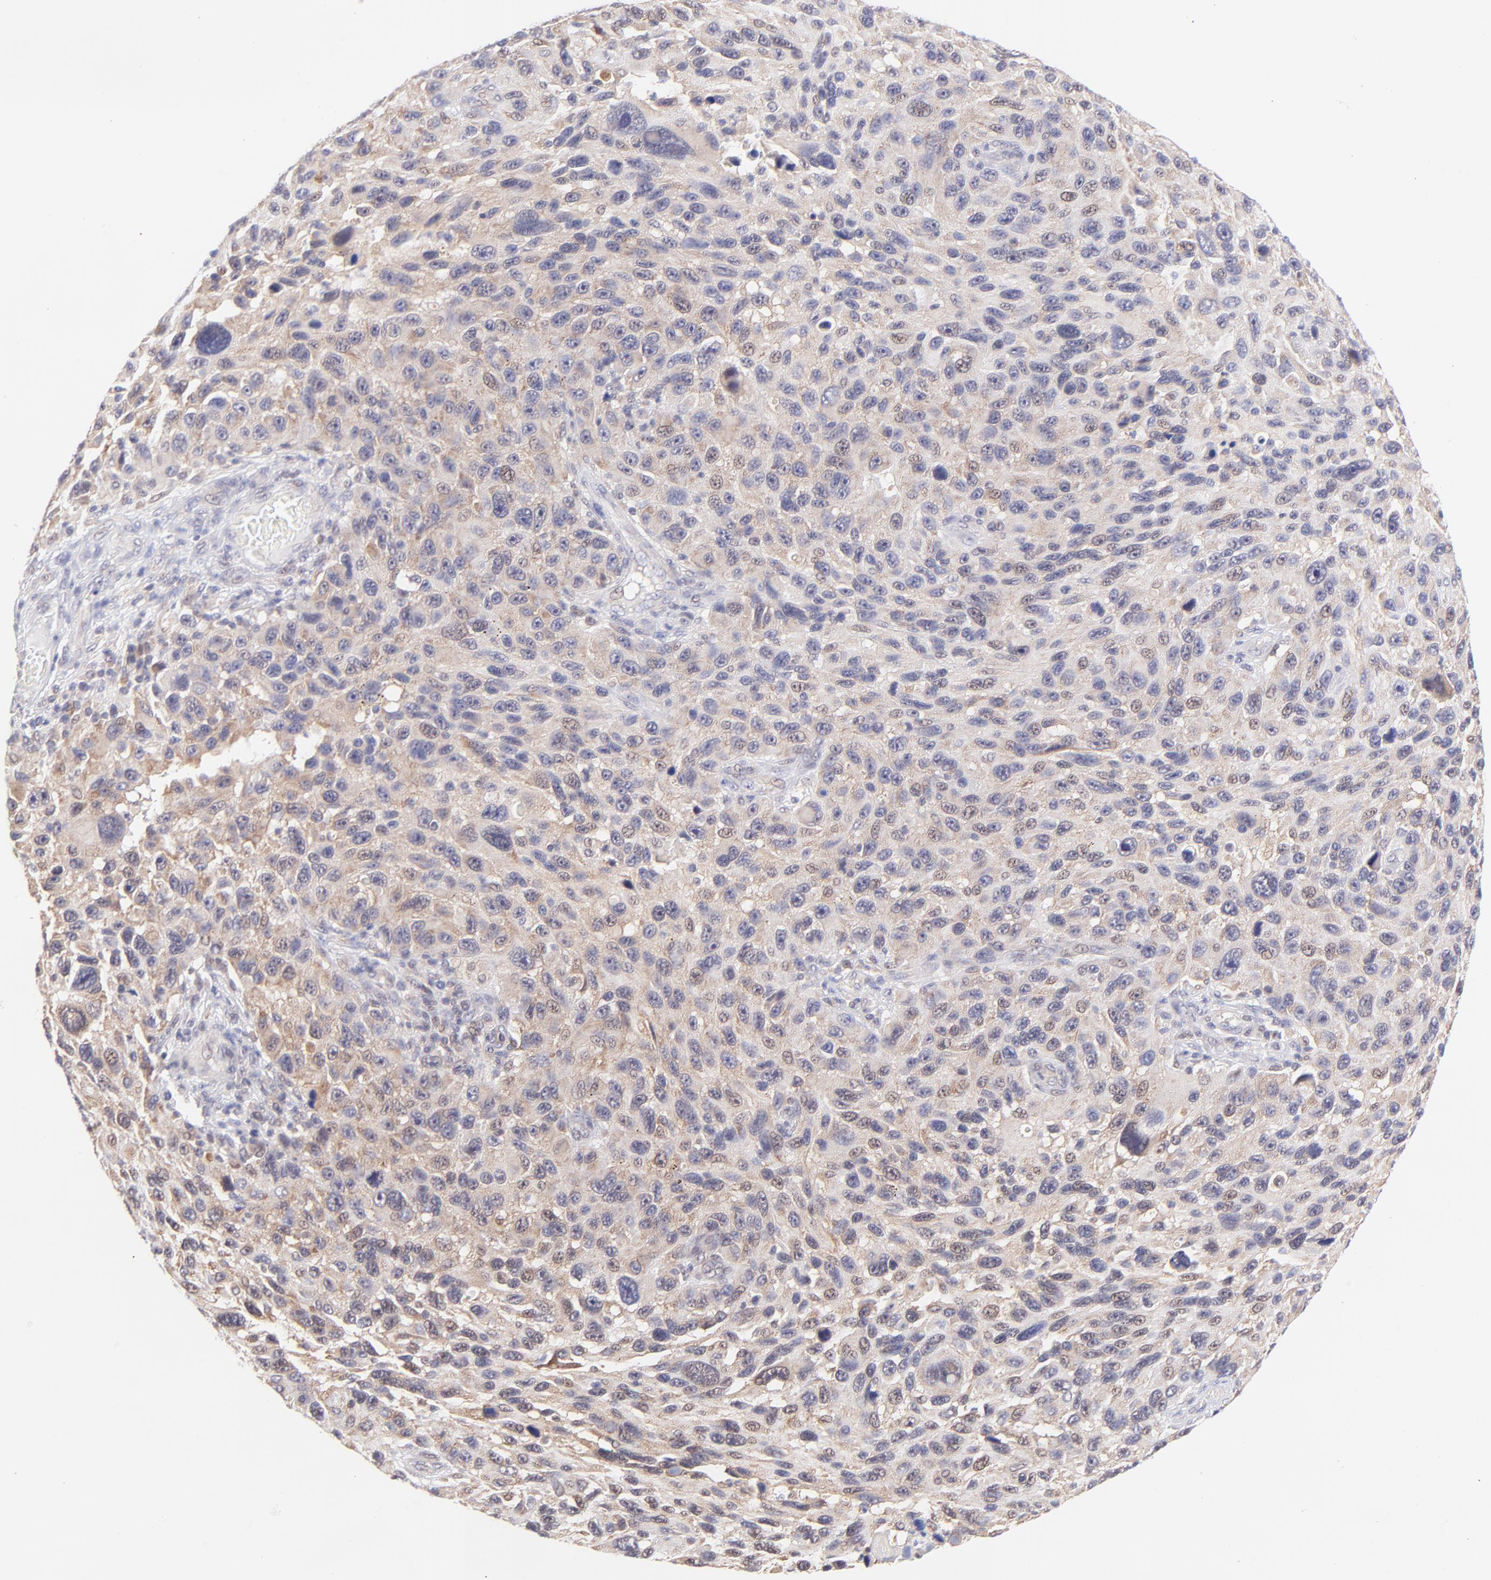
{"staining": {"intensity": "weak", "quantity": ">75%", "location": "cytoplasmic/membranous"}, "tissue": "melanoma", "cell_type": "Tumor cells", "image_type": "cancer", "snomed": [{"axis": "morphology", "description": "Malignant melanoma, NOS"}, {"axis": "topography", "description": "Skin"}], "caption": "Immunohistochemistry (IHC) of melanoma exhibits low levels of weak cytoplasmic/membranous staining in approximately >75% of tumor cells.", "gene": "PBDC1", "patient": {"sex": "male", "age": 53}}